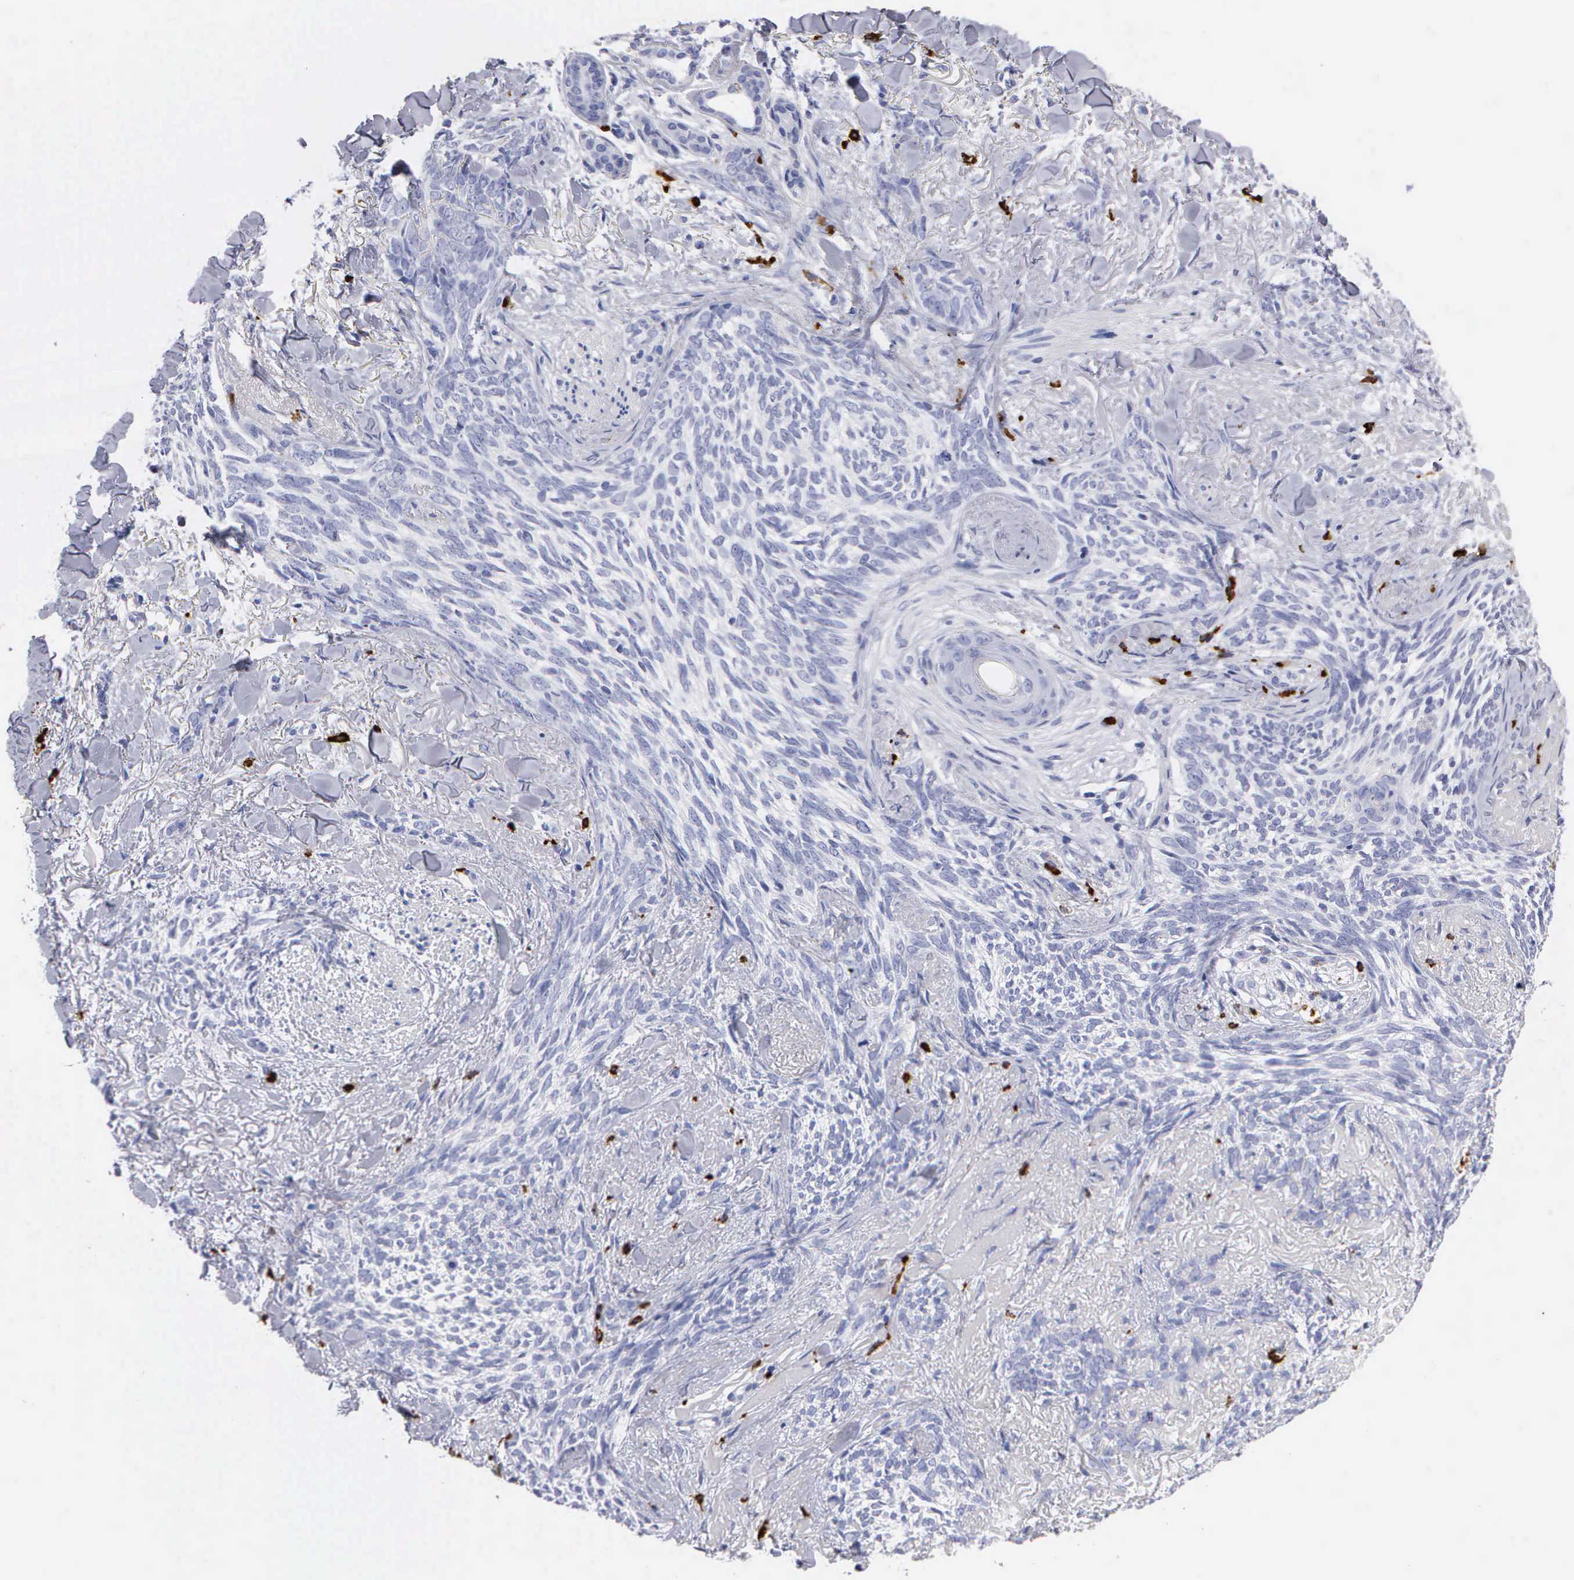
{"staining": {"intensity": "negative", "quantity": "none", "location": "none"}, "tissue": "skin cancer", "cell_type": "Tumor cells", "image_type": "cancer", "snomed": [{"axis": "morphology", "description": "Basal cell carcinoma"}, {"axis": "topography", "description": "Skin"}], "caption": "Tumor cells show no significant positivity in basal cell carcinoma (skin).", "gene": "CTSG", "patient": {"sex": "female", "age": 81}}